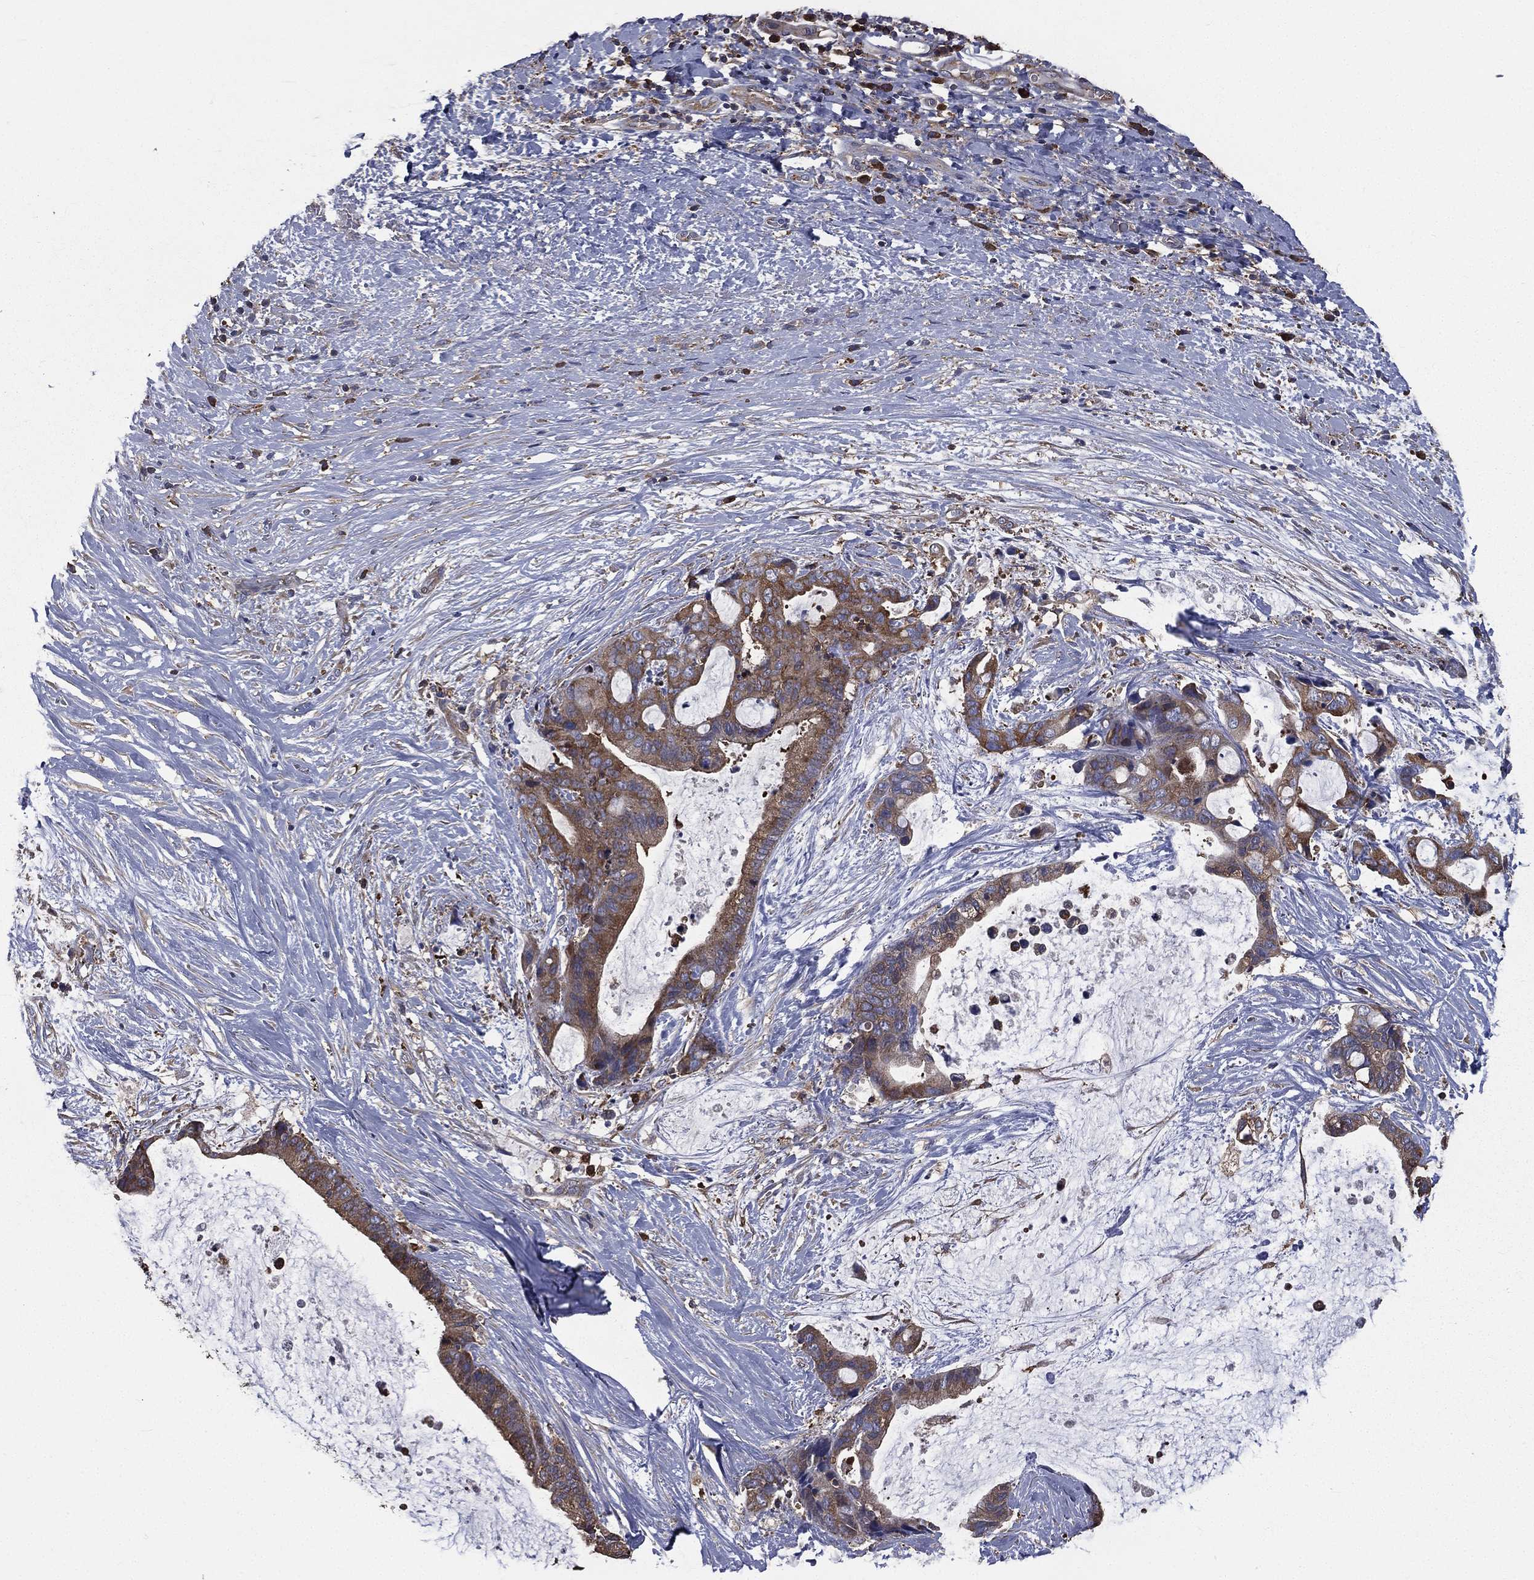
{"staining": {"intensity": "moderate", "quantity": ">75%", "location": "cytoplasmic/membranous"}, "tissue": "liver cancer", "cell_type": "Tumor cells", "image_type": "cancer", "snomed": [{"axis": "morphology", "description": "Cholangiocarcinoma"}, {"axis": "topography", "description": "Liver"}], "caption": "A brown stain shows moderate cytoplasmic/membranous positivity of a protein in human liver cholangiocarcinoma tumor cells.", "gene": "SARS1", "patient": {"sex": "female", "age": 73}}